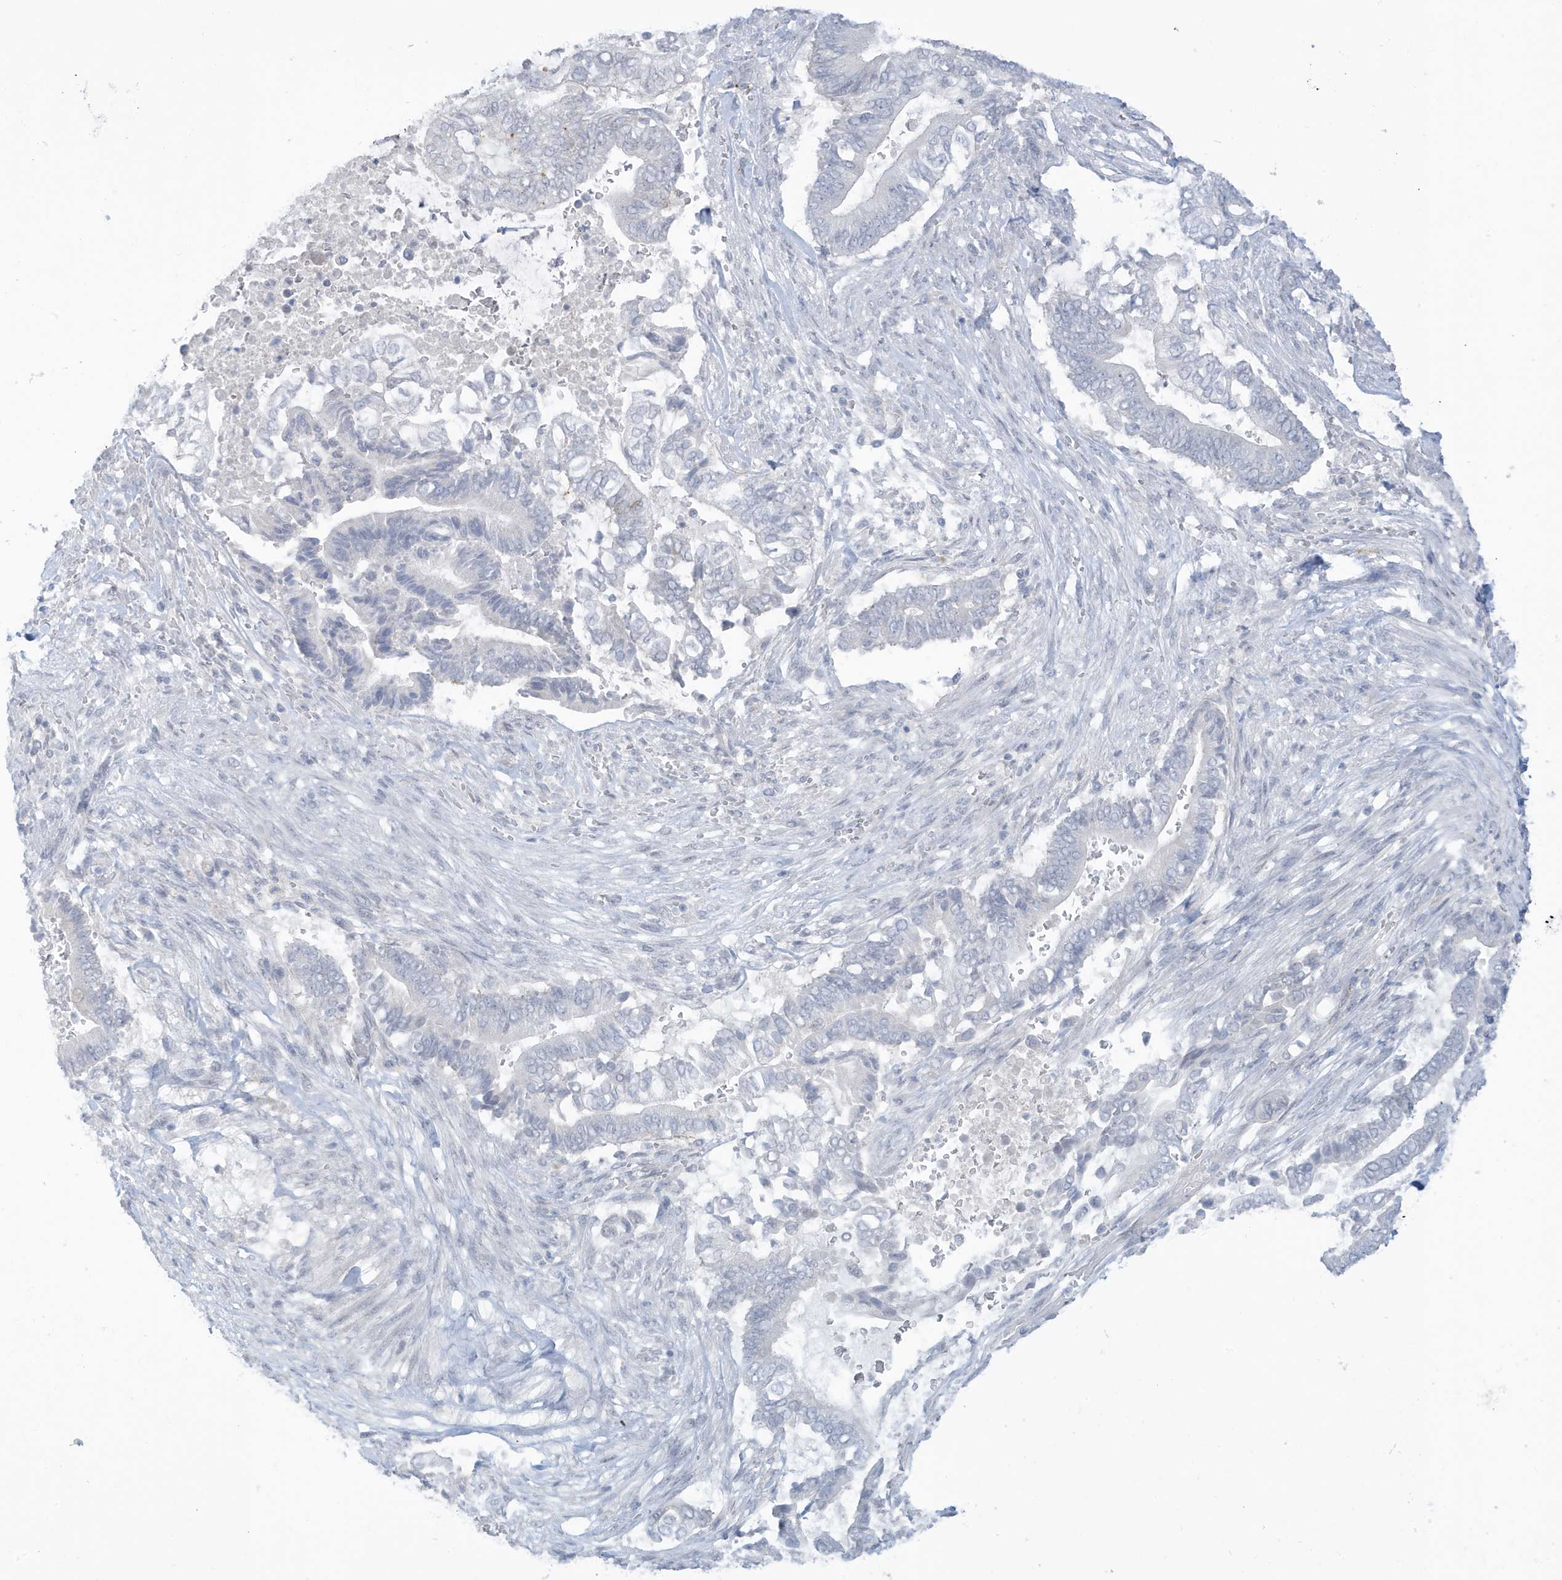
{"staining": {"intensity": "negative", "quantity": "none", "location": "none"}, "tissue": "pancreatic cancer", "cell_type": "Tumor cells", "image_type": "cancer", "snomed": [{"axis": "morphology", "description": "Adenocarcinoma, NOS"}, {"axis": "topography", "description": "Pancreas"}], "caption": "The histopathology image displays no staining of tumor cells in adenocarcinoma (pancreatic).", "gene": "PERM1", "patient": {"sex": "male", "age": 68}}